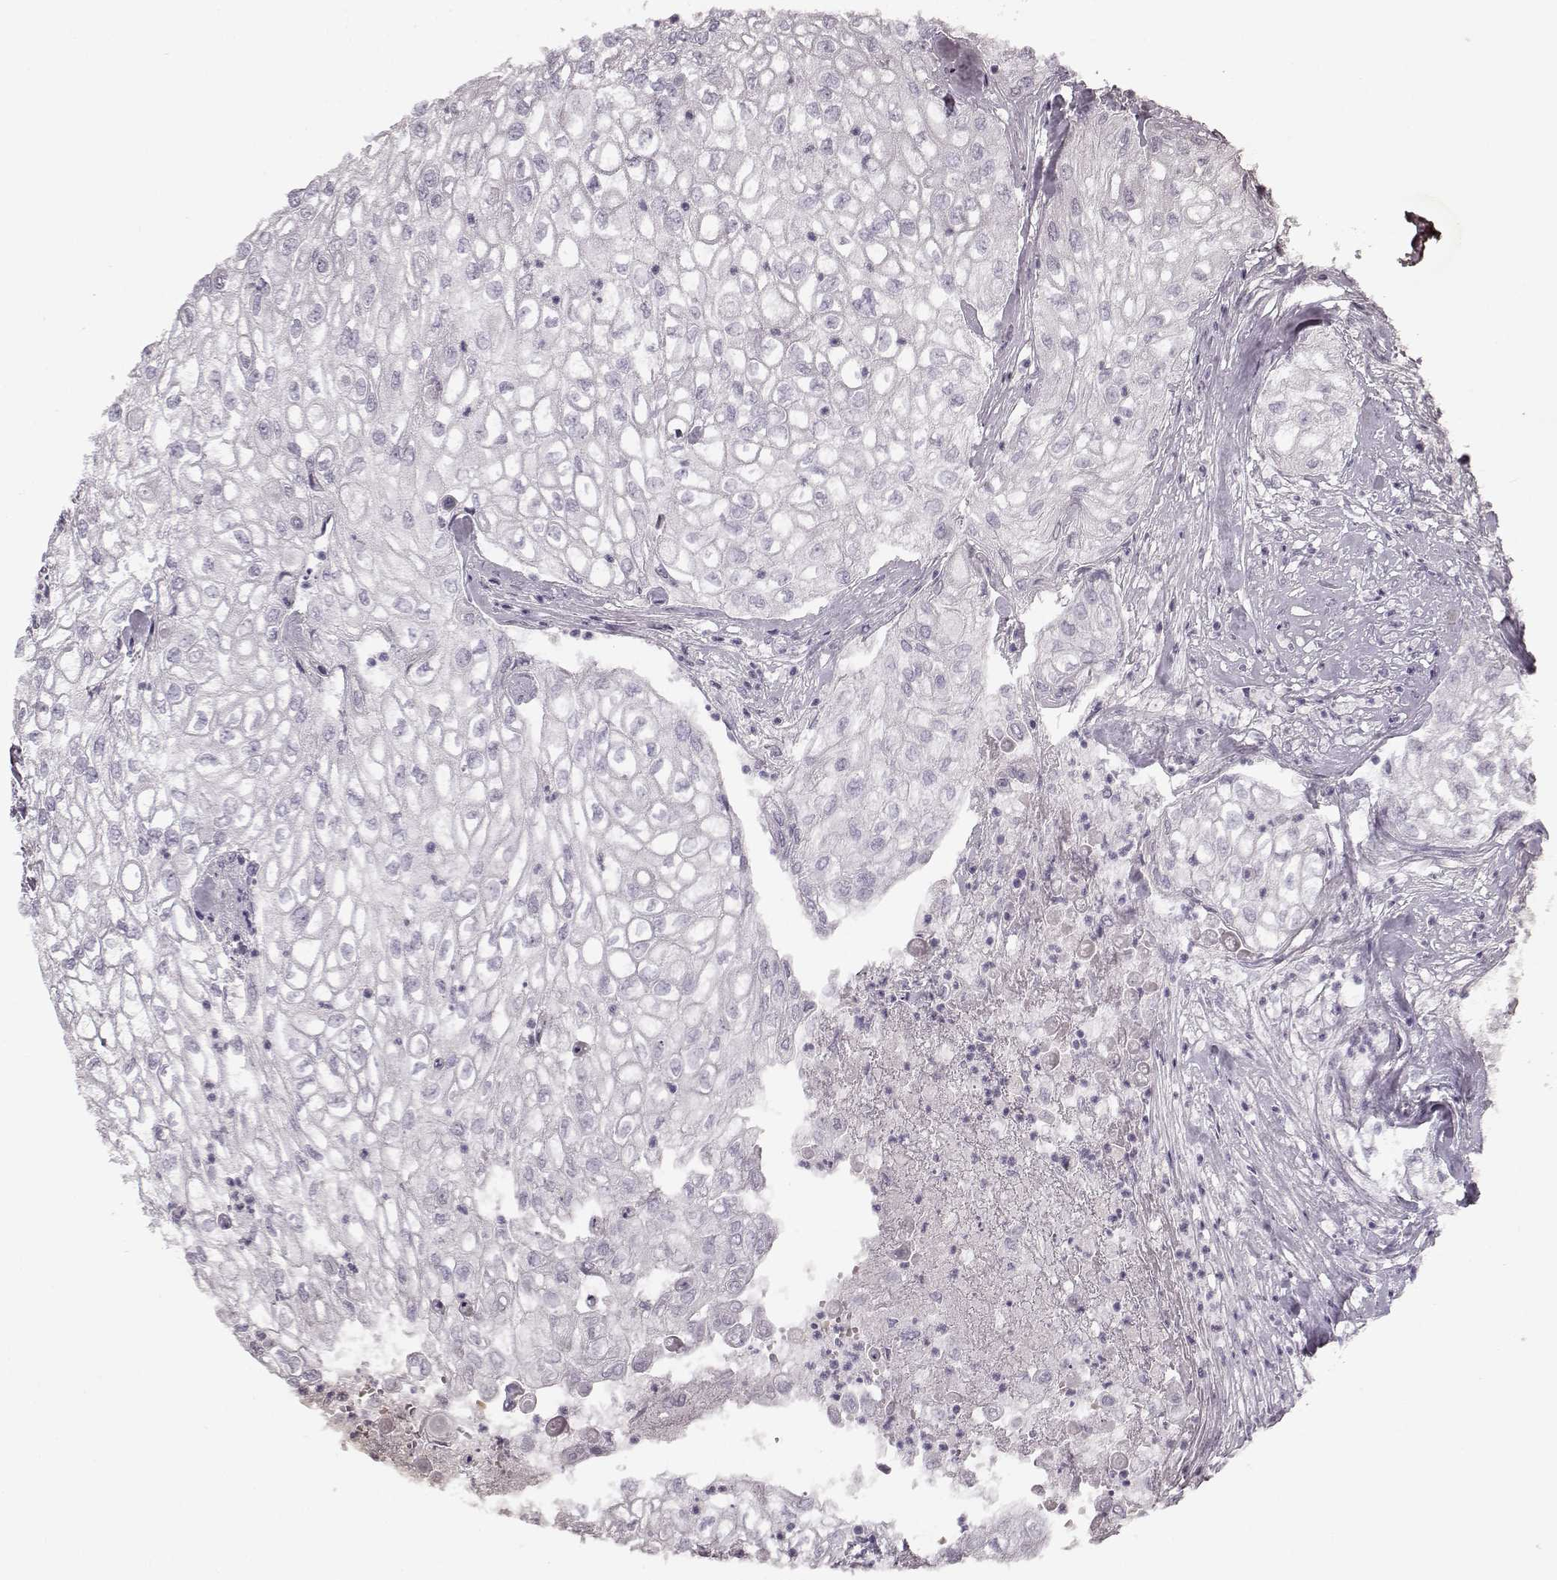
{"staining": {"intensity": "negative", "quantity": "none", "location": "none"}, "tissue": "urothelial cancer", "cell_type": "Tumor cells", "image_type": "cancer", "snomed": [{"axis": "morphology", "description": "Urothelial carcinoma, High grade"}, {"axis": "topography", "description": "Urinary bladder"}], "caption": "Immunohistochemical staining of urothelial cancer shows no significant expression in tumor cells.", "gene": "MTR", "patient": {"sex": "male", "age": 62}}